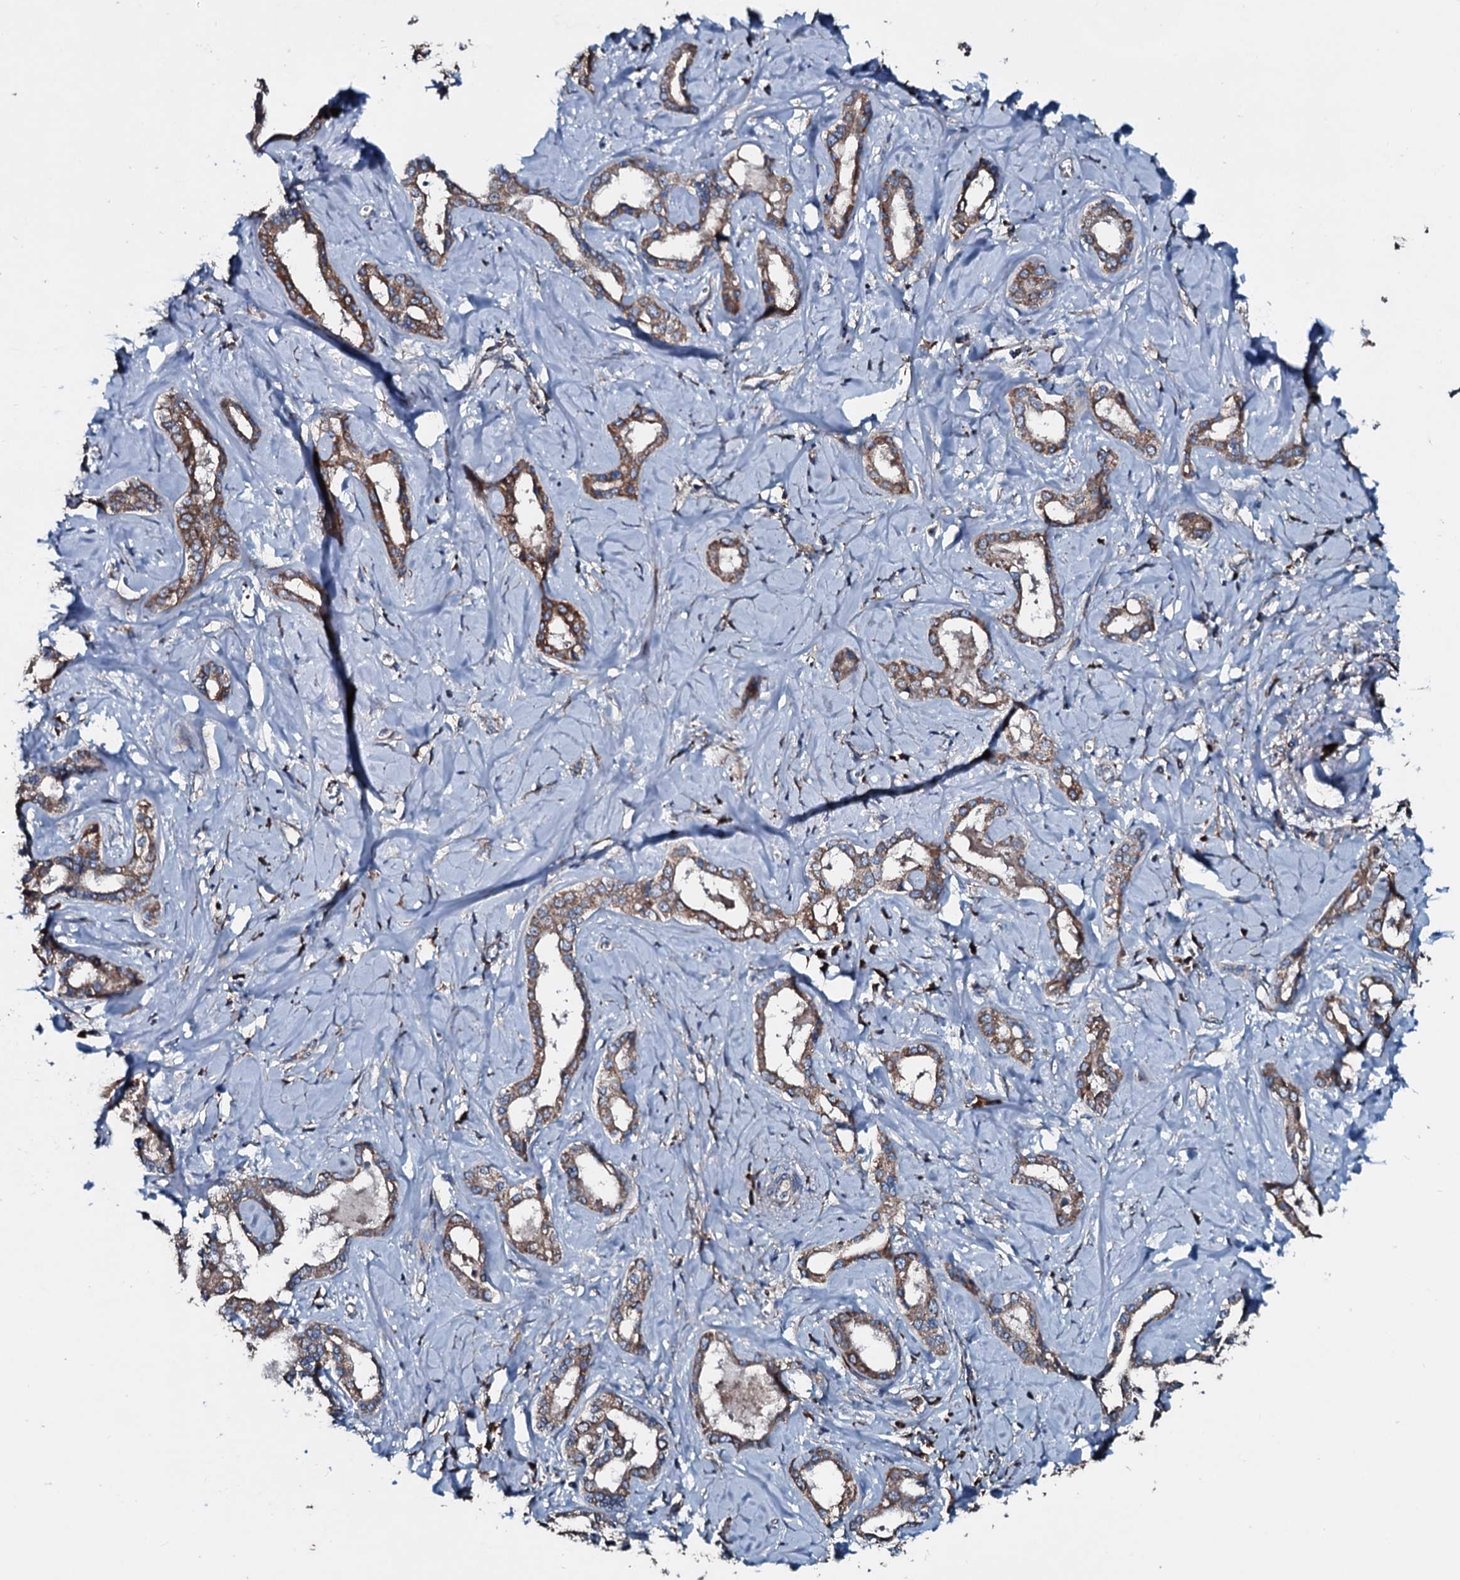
{"staining": {"intensity": "moderate", "quantity": ">75%", "location": "cytoplasmic/membranous"}, "tissue": "liver cancer", "cell_type": "Tumor cells", "image_type": "cancer", "snomed": [{"axis": "morphology", "description": "Cholangiocarcinoma"}, {"axis": "topography", "description": "Liver"}], "caption": "Immunohistochemical staining of human liver cancer displays medium levels of moderate cytoplasmic/membranous protein positivity in about >75% of tumor cells.", "gene": "ACSS3", "patient": {"sex": "female", "age": 77}}